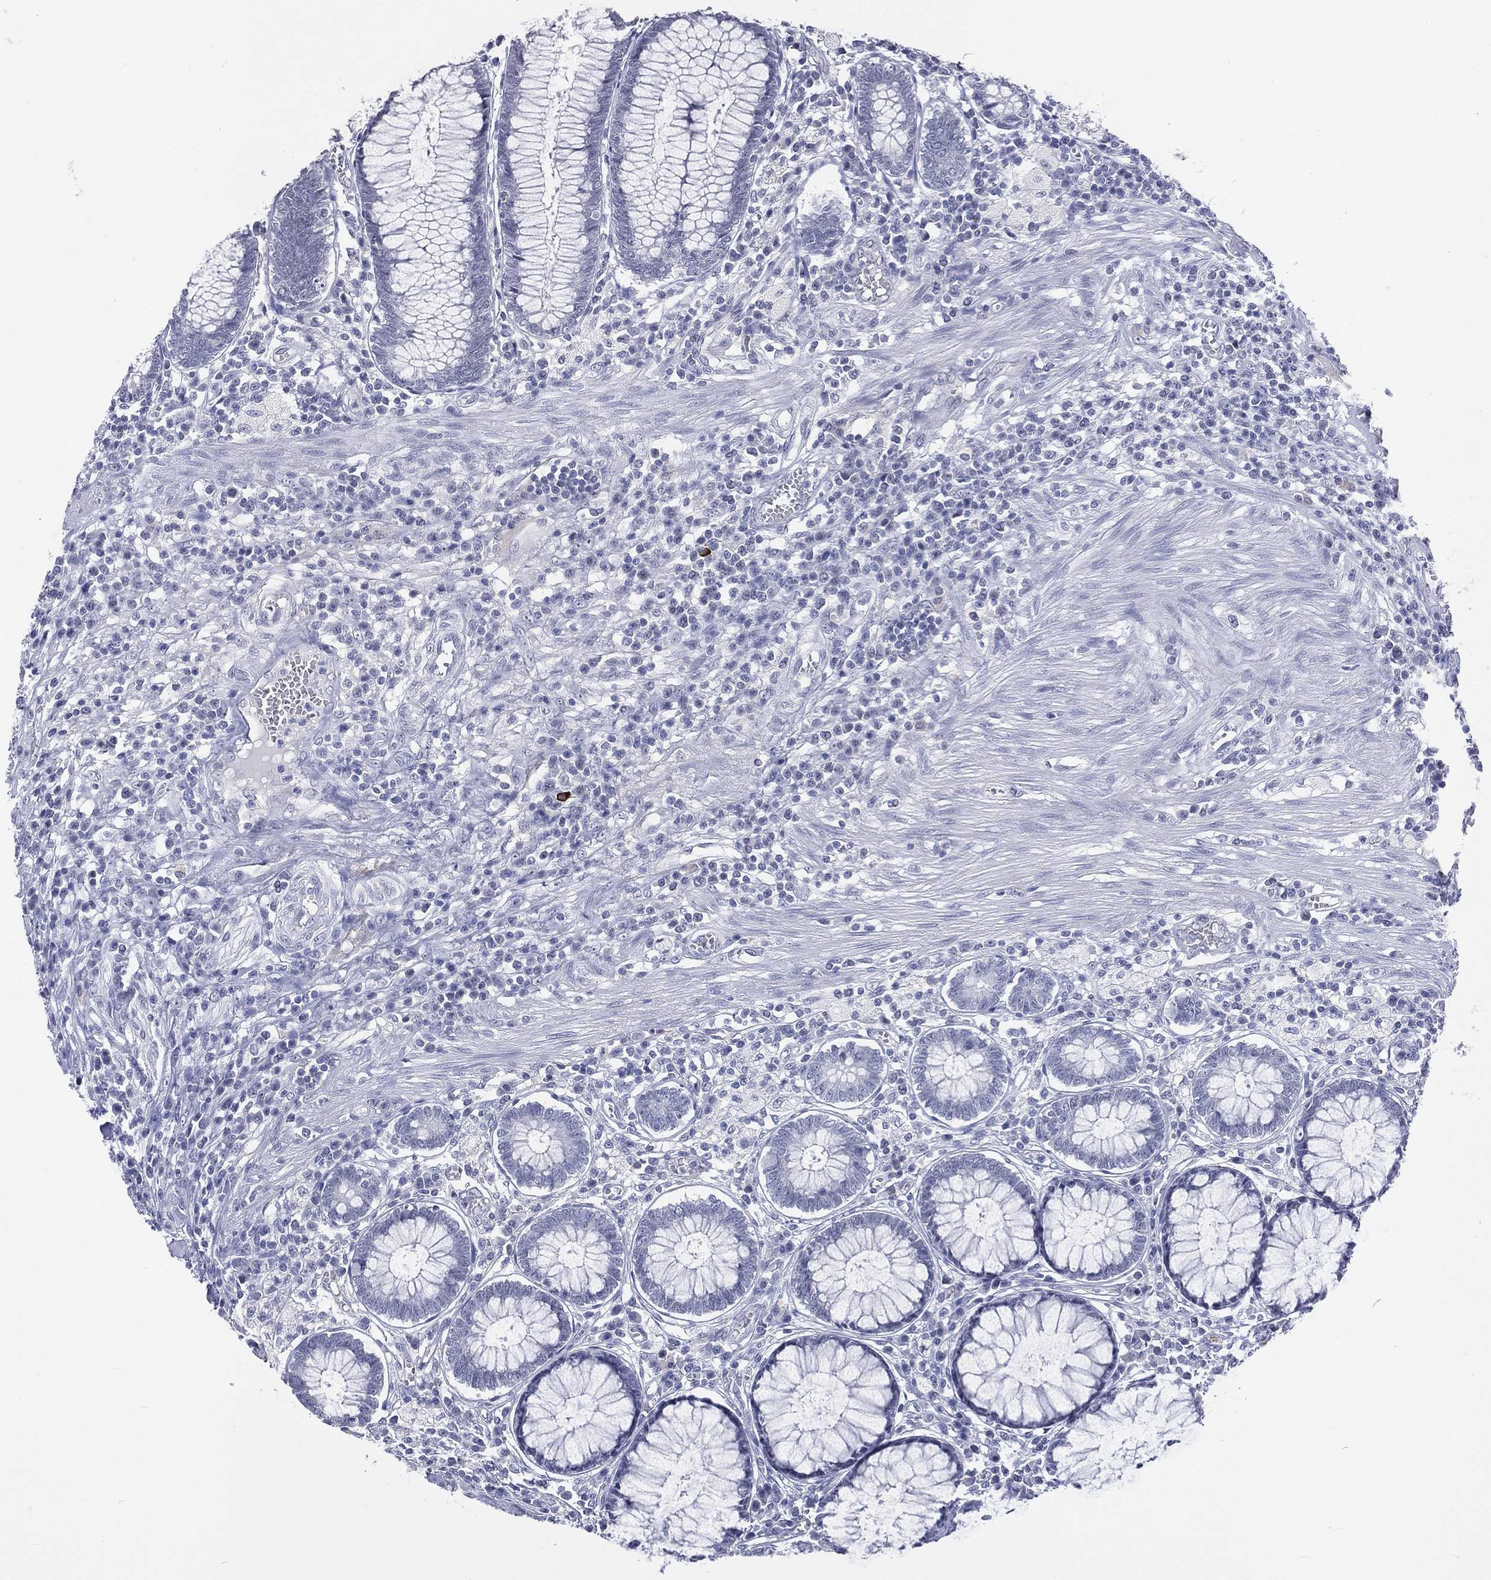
{"staining": {"intensity": "negative", "quantity": "none", "location": "none"}, "tissue": "colon", "cell_type": "Endothelial cells", "image_type": "normal", "snomed": [{"axis": "morphology", "description": "Normal tissue, NOS"}, {"axis": "topography", "description": "Colon"}], "caption": "Protein analysis of unremarkable colon shows no significant positivity in endothelial cells.", "gene": "SSX1", "patient": {"sex": "male", "age": 65}}